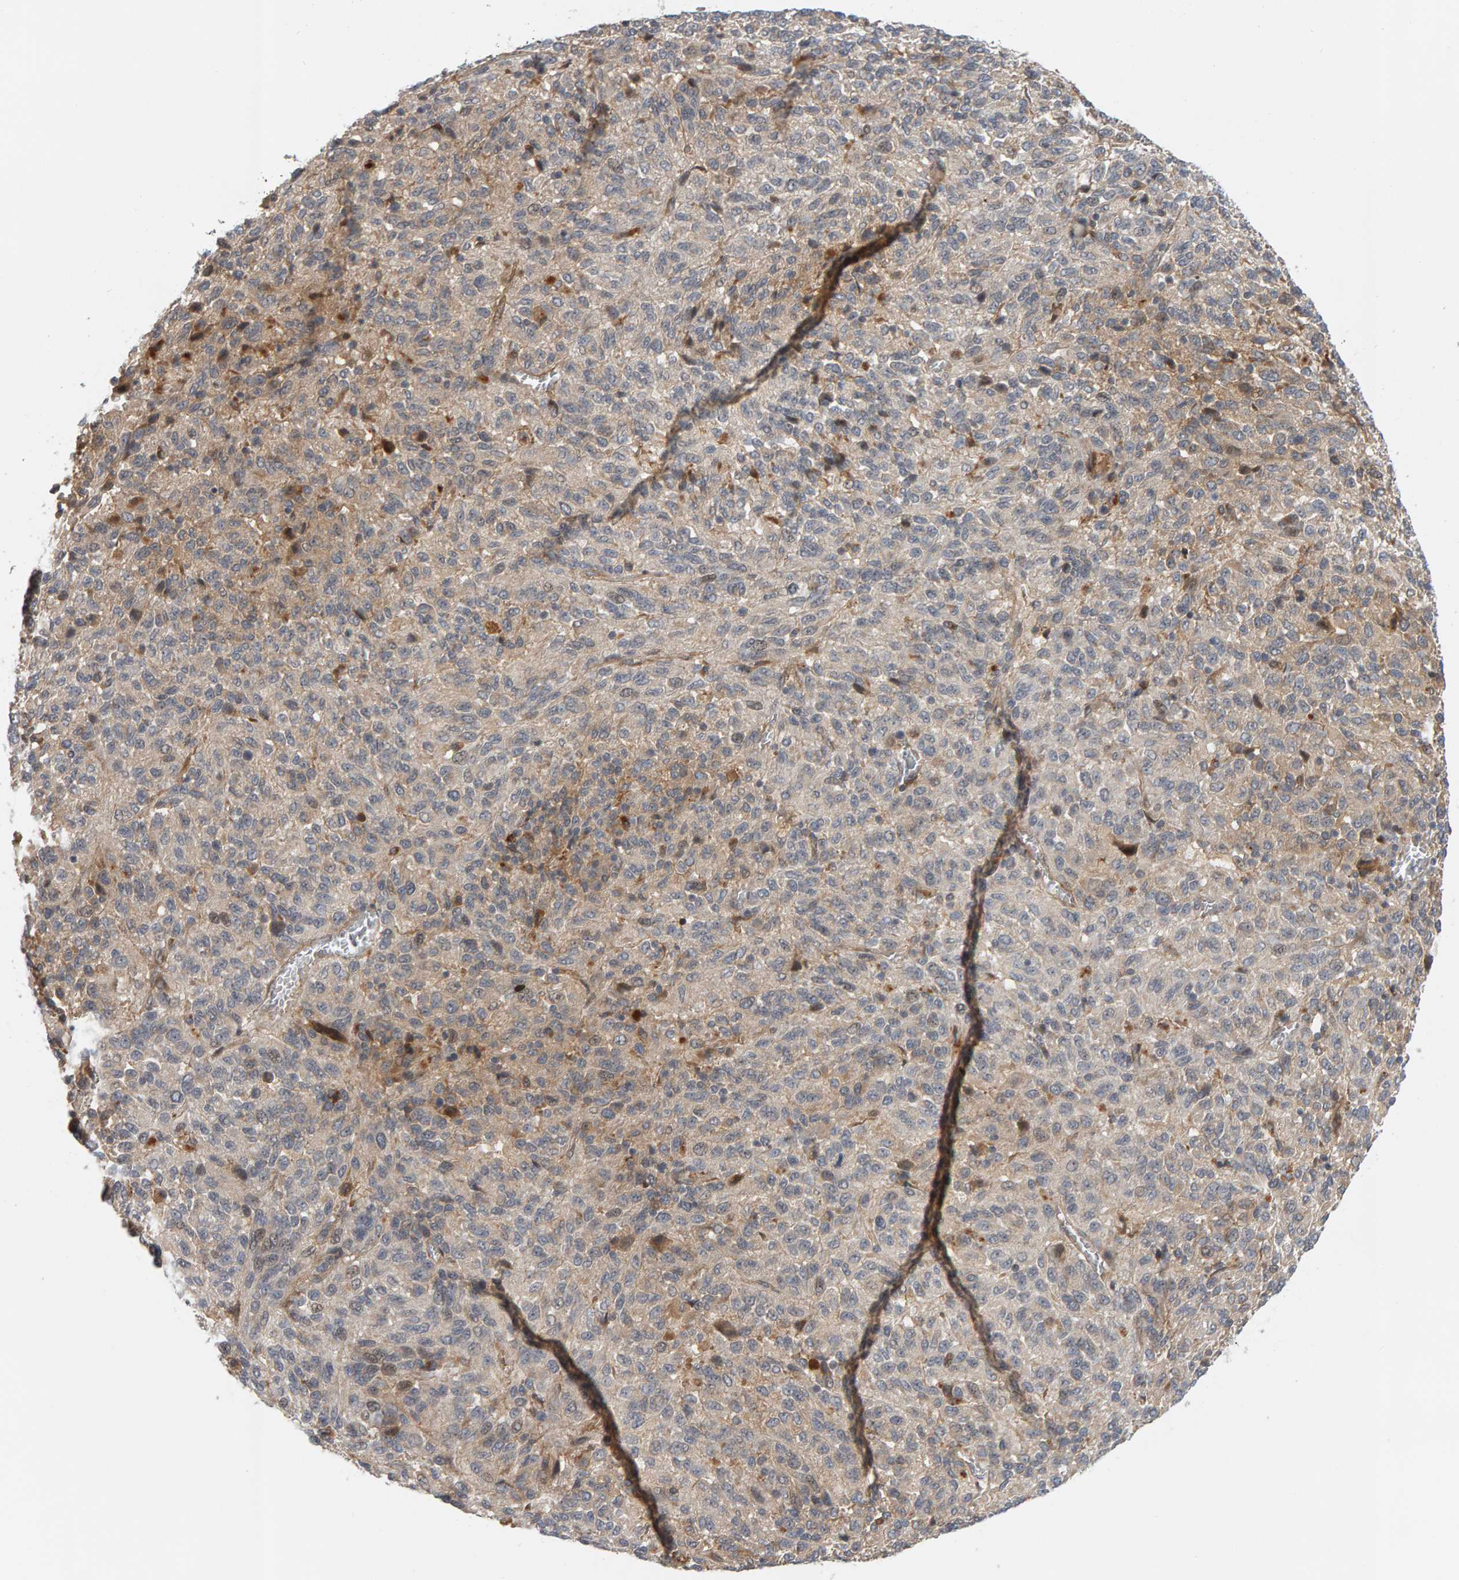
{"staining": {"intensity": "weak", "quantity": "25%-75%", "location": "cytoplasmic/membranous"}, "tissue": "melanoma", "cell_type": "Tumor cells", "image_type": "cancer", "snomed": [{"axis": "morphology", "description": "Malignant melanoma, Metastatic site"}, {"axis": "topography", "description": "Lung"}], "caption": "Weak cytoplasmic/membranous positivity for a protein is present in approximately 25%-75% of tumor cells of melanoma using IHC.", "gene": "ZNF160", "patient": {"sex": "male", "age": 64}}